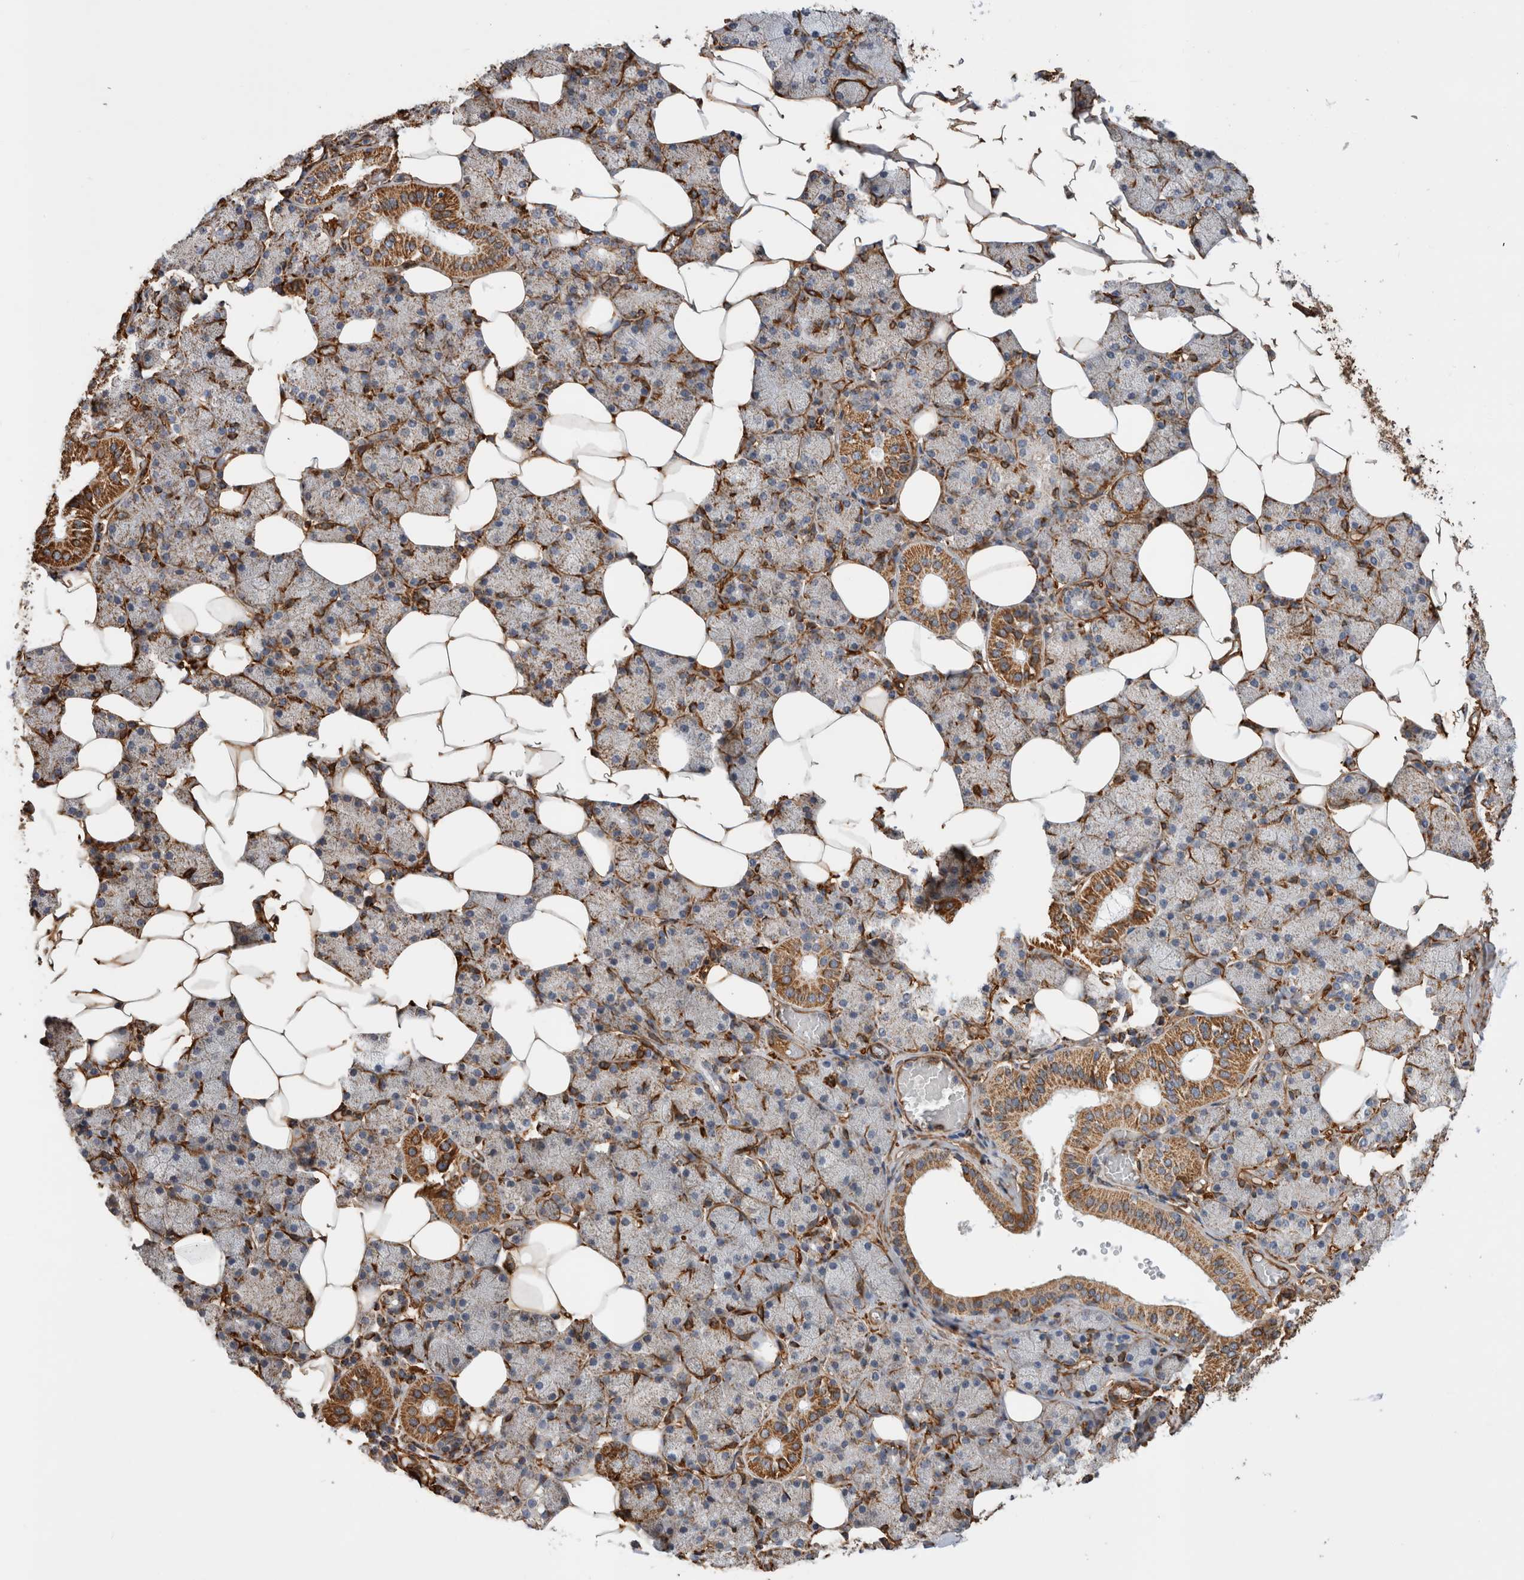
{"staining": {"intensity": "moderate", "quantity": "<25%", "location": "cytoplasmic/membranous"}, "tissue": "salivary gland", "cell_type": "Glandular cells", "image_type": "normal", "snomed": [{"axis": "morphology", "description": "Normal tissue, NOS"}, {"axis": "topography", "description": "Salivary gland"}], "caption": "An image of human salivary gland stained for a protein exhibits moderate cytoplasmic/membranous brown staining in glandular cells. (IHC, brightfield microscopy, high magnification).", "gene": "ZNF397", "patient": {"sex": "female", "age": 33}}